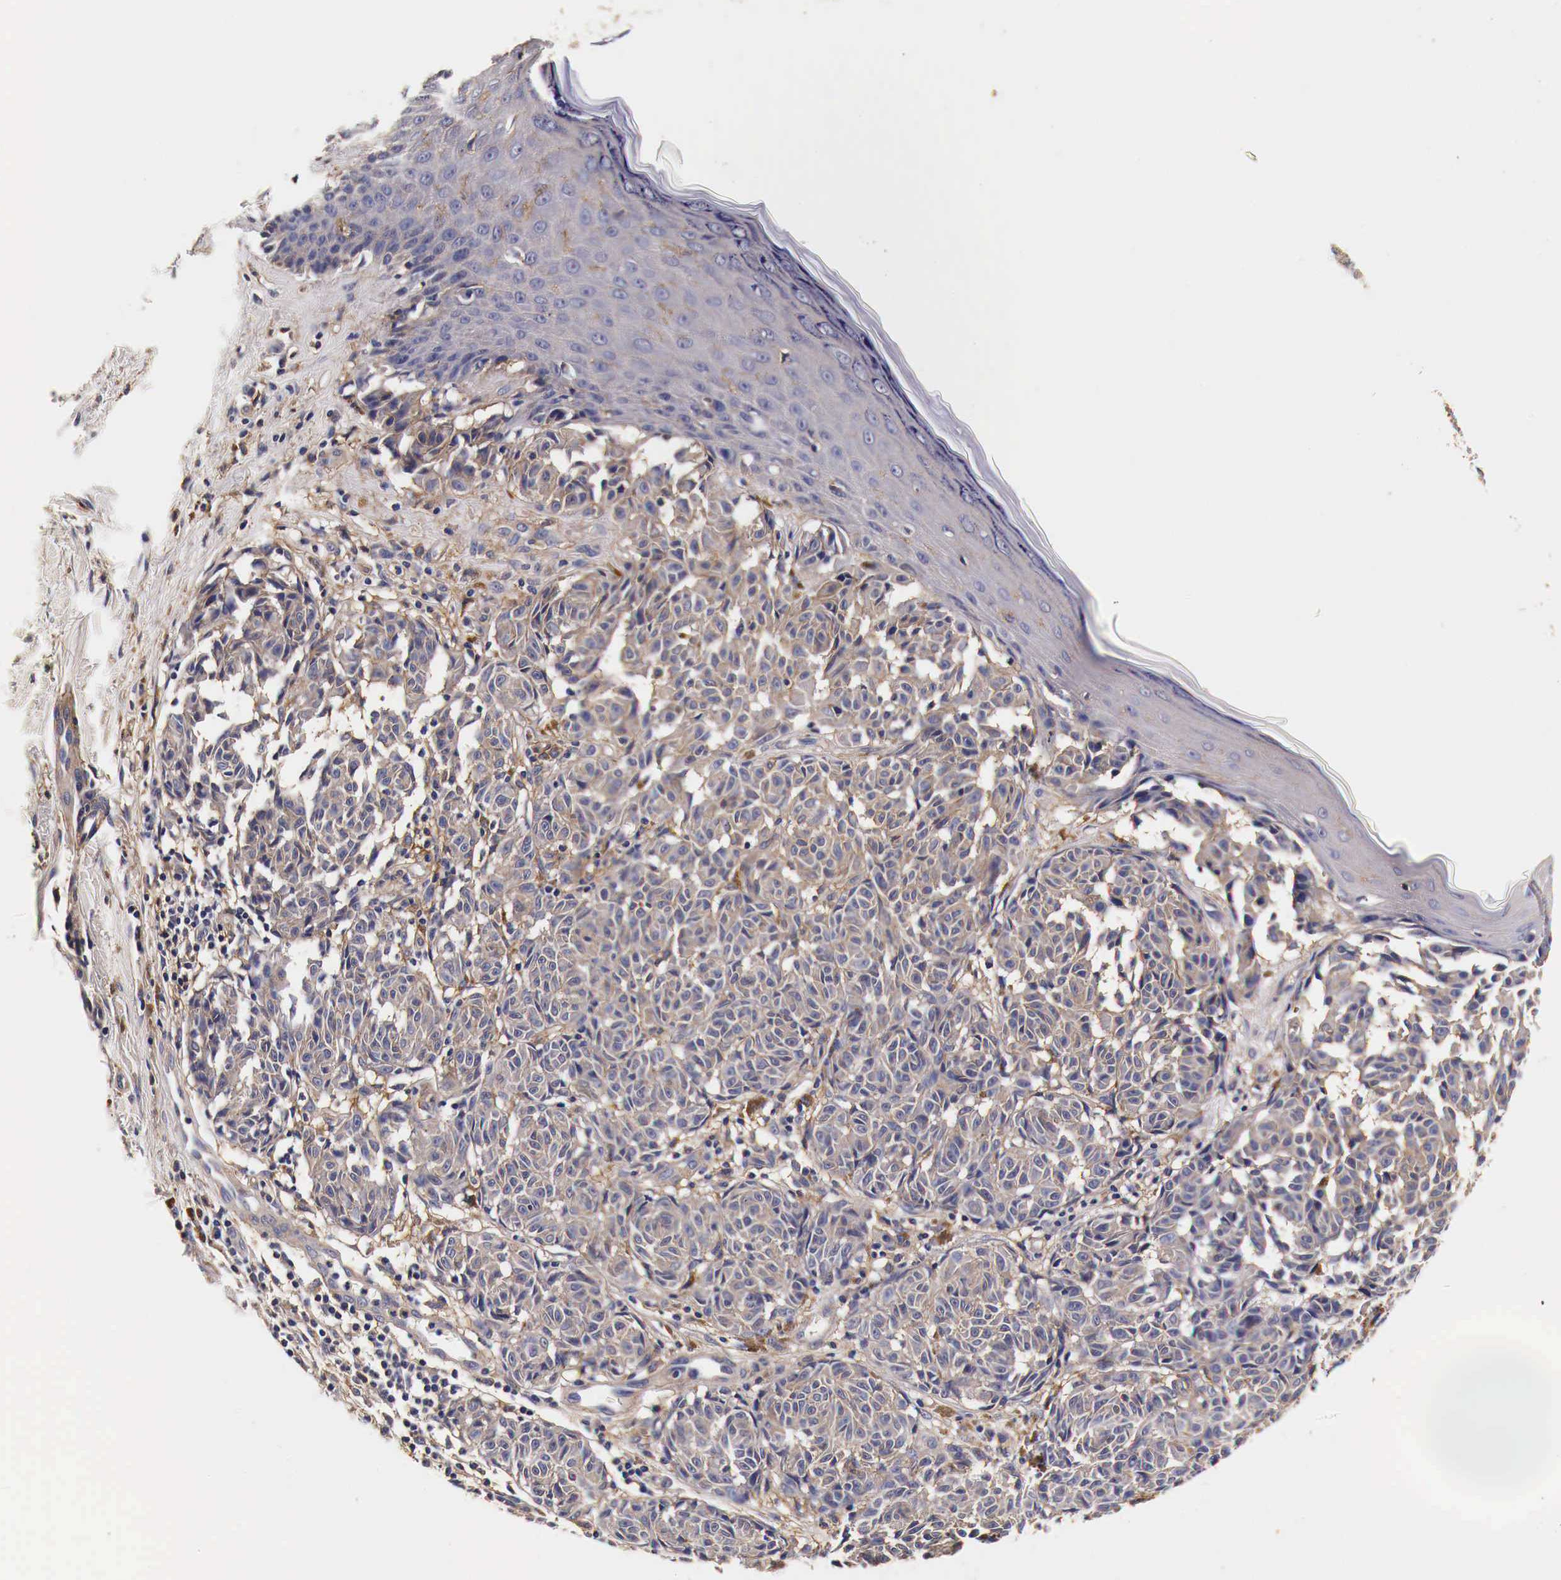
{"staining": {"intensity": "negative", "quantity": "none", "location": "none"}, "tissue": "melanoma", "cell_type": "Tumor cells", "image_type": "cancer", "snomed": [{"axis": "morphology", "description": "Malignant melanoma, NOS"}, {"axis": "topography", "description": "Skin"}], "caption": "IHC micrograph of neoplastic tissue: human malignant melanoma stained with DAB (3,3'-diaminobenzidine) exhibits no significant protein staining in tumor cells.", "gene": "RP2", "patient": {"sex": "male", "age": 49}}